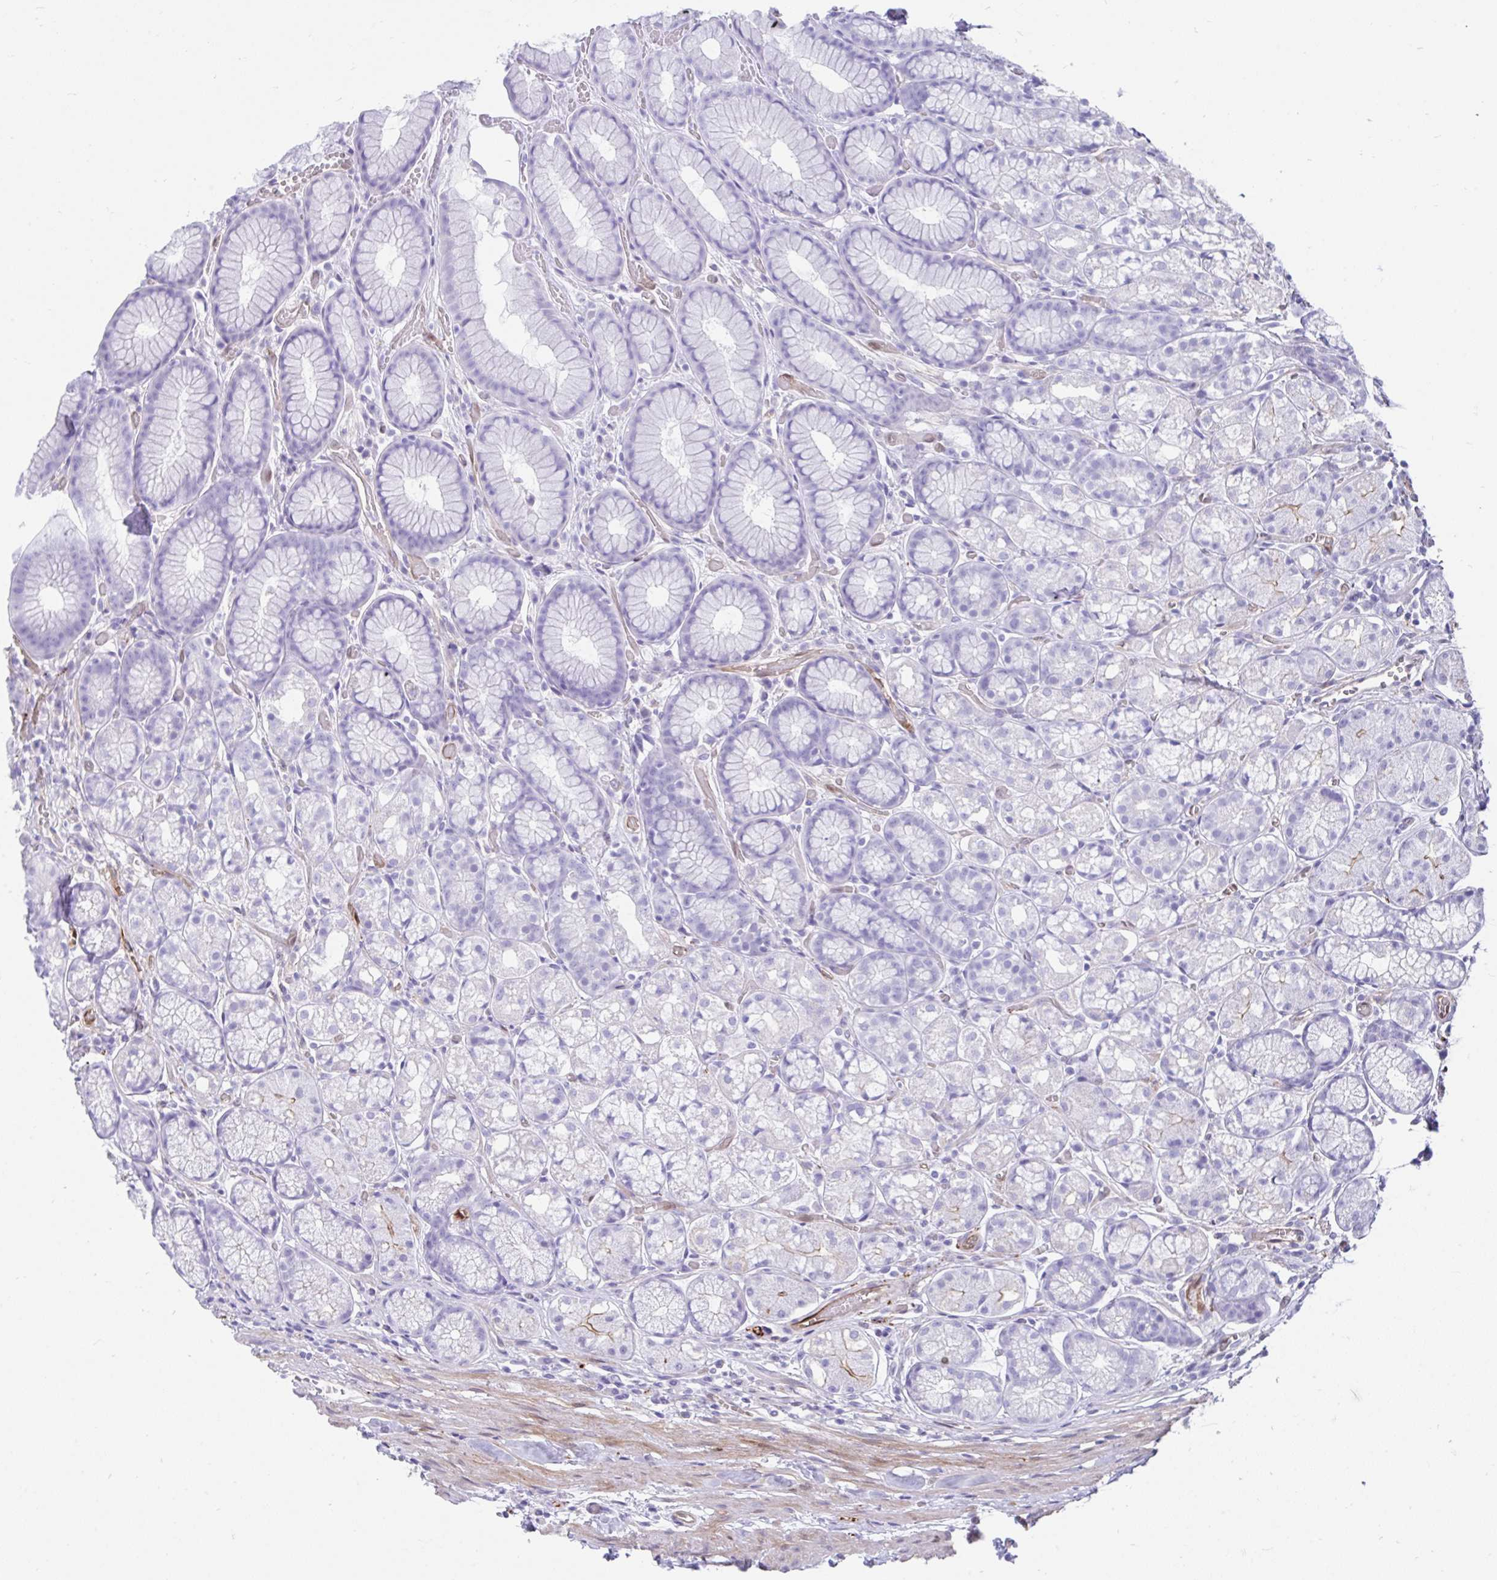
{"staining": {"intensity": "moderate", "quantity": "<25%", "location": "cytoplasmic/membranous"}, "tissue": "stomach", "cell_type": "Glandular cells", "image_type": "normal", "snomed": [{"axis": "morphology", "description": "Normal tissue, NOS"}, {"axis": "topography", "description": "Smooth muscle"}, {"axis": "topography", "description": "Stomach"}], "caption": "This is an image of immunohistochemistry (IHC) staining of normal stomach, which shows moderate staining in the cytoplasmic/membranous of glandular cells.", "gene": "FAM107A", "patient": {"sex": "male", "age": 70}}